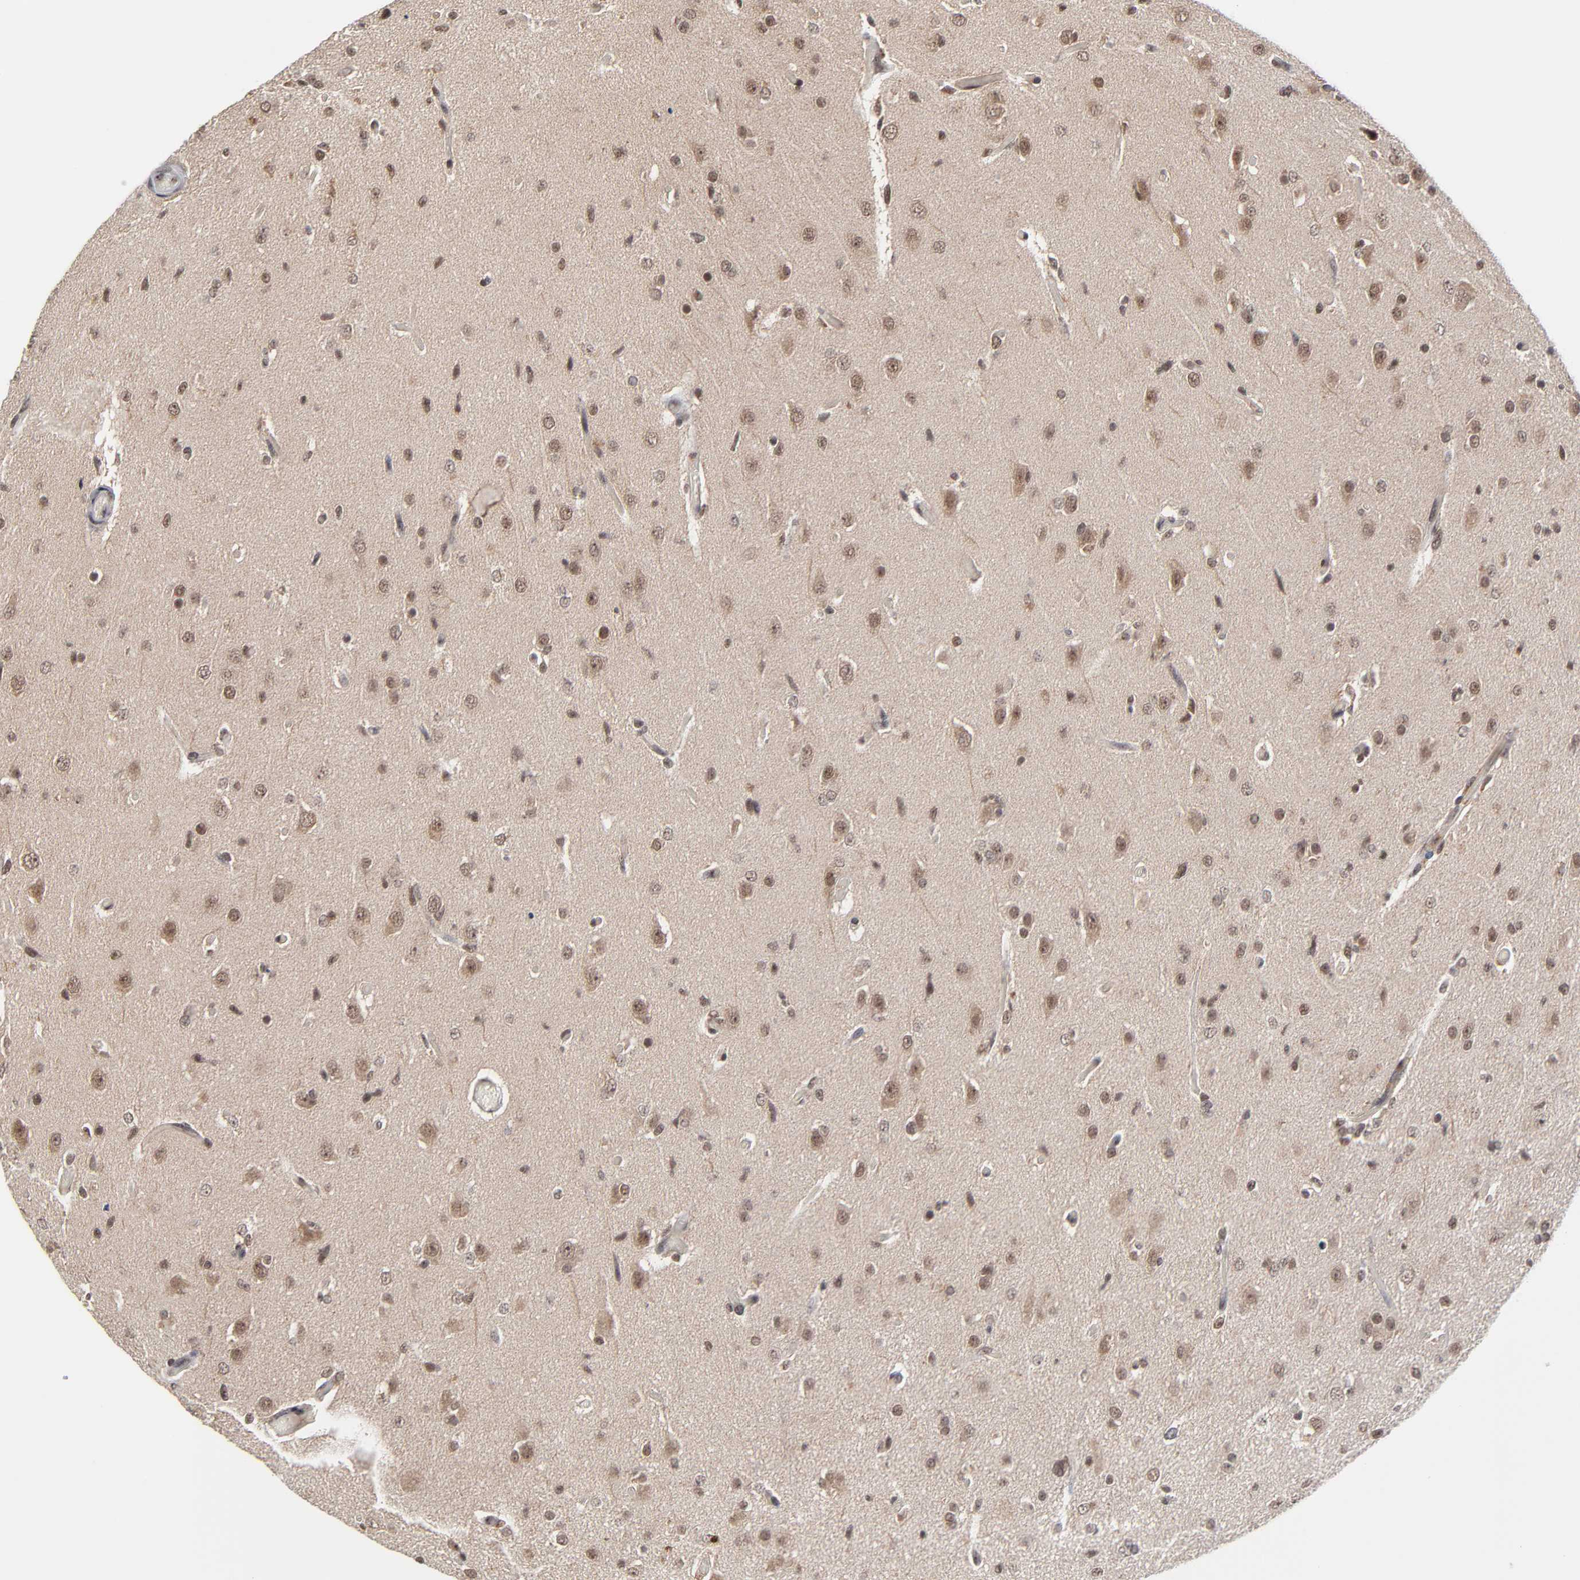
{"staining": {"intensity": "moderate", "quantity": "25%-75%", "location": "nuclear"}, "tissue": "glioma", "cell_type": "Tumor cells", "image_type": "cancer", "snomed": [{"axis": "morphology", "description": "Glioma, malignant, High grade"}, {"axis": "topography", "description": "Brain"}], "caption": "Human glioma stained with a protein marker shows moderate staining in tumor cells.", "gene": "ZNF419", "patient": {"sex": "male", "age": 33}}